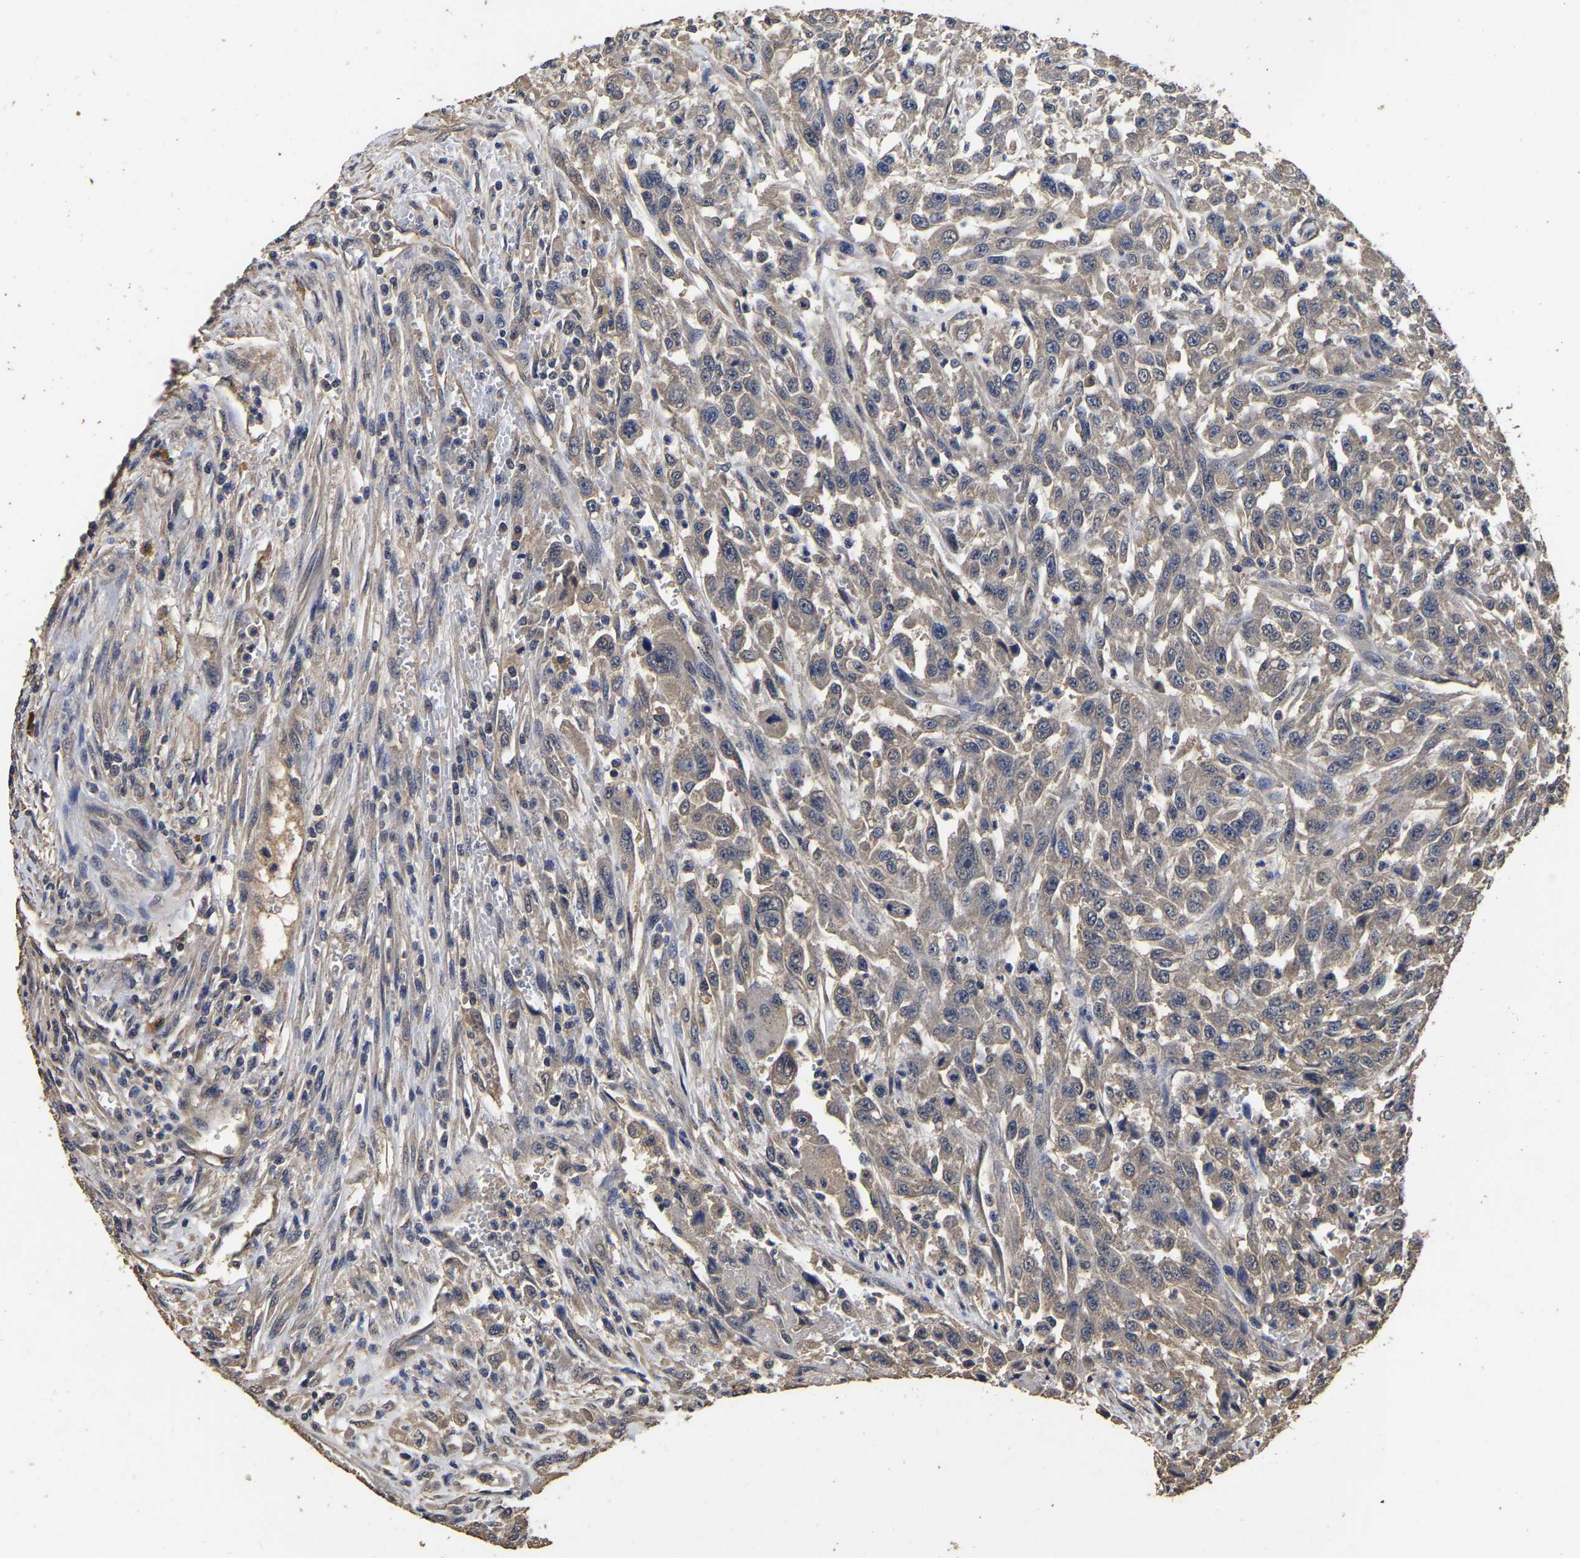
{"staining": {"intensity": "negative", "quantity": "none", "location": "none"}, "tissue": "urothelial cancer", "cell_type": "Tumor cells", "image_type": "cancer", "snomed": [{"axis": "morphology", "description": "Urothelial carcinoma, High grade"}, {"axis": "topography", "description": "Urinary bladder"}], "caption": "Immunohistochemistry (IHC) of human high-grade urothelial carcinoma exhibits no staining in tumor cells. (DAB immunohistochemistry (IHC), high magnification).", "gene": "STK32C", "patient": {"sex": "male", "age": 46}}